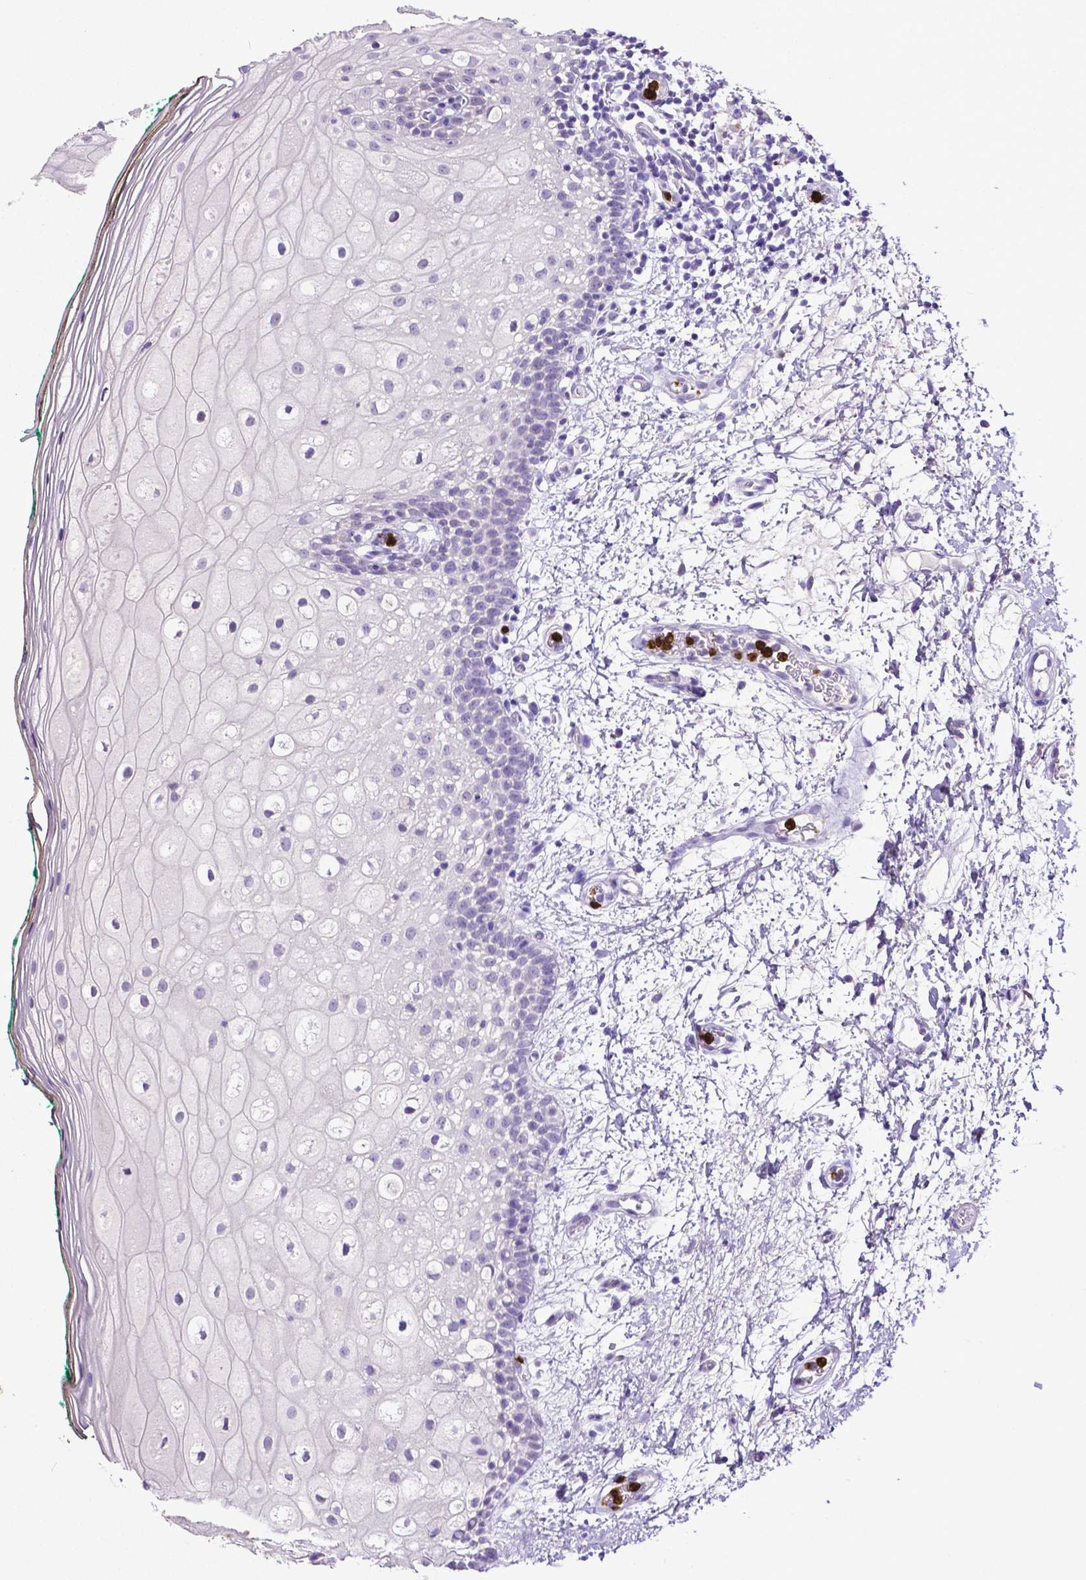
{"staining": {"intensity": "negative", "quantity": "none", "location": "none"}, "tissue": "oral mucosa", "cell_type": "Squamous epithelial cells", "image_type": "normal", "snomed": [{"axis": "morphology", "description": "Normal tissue, NOS"}, {"axis": "topography", "description": "Oral tissue"}], "caption": "Micrograph shows no significant protein expression in squamous epithelial cells of normal oral mucosa. (Brightfield microscopy of DAB (3,3'-diaminobenzidine) IHC at high magnification).", "gene": "MMP9", "patient": {"sex": "female", "age": 83}}